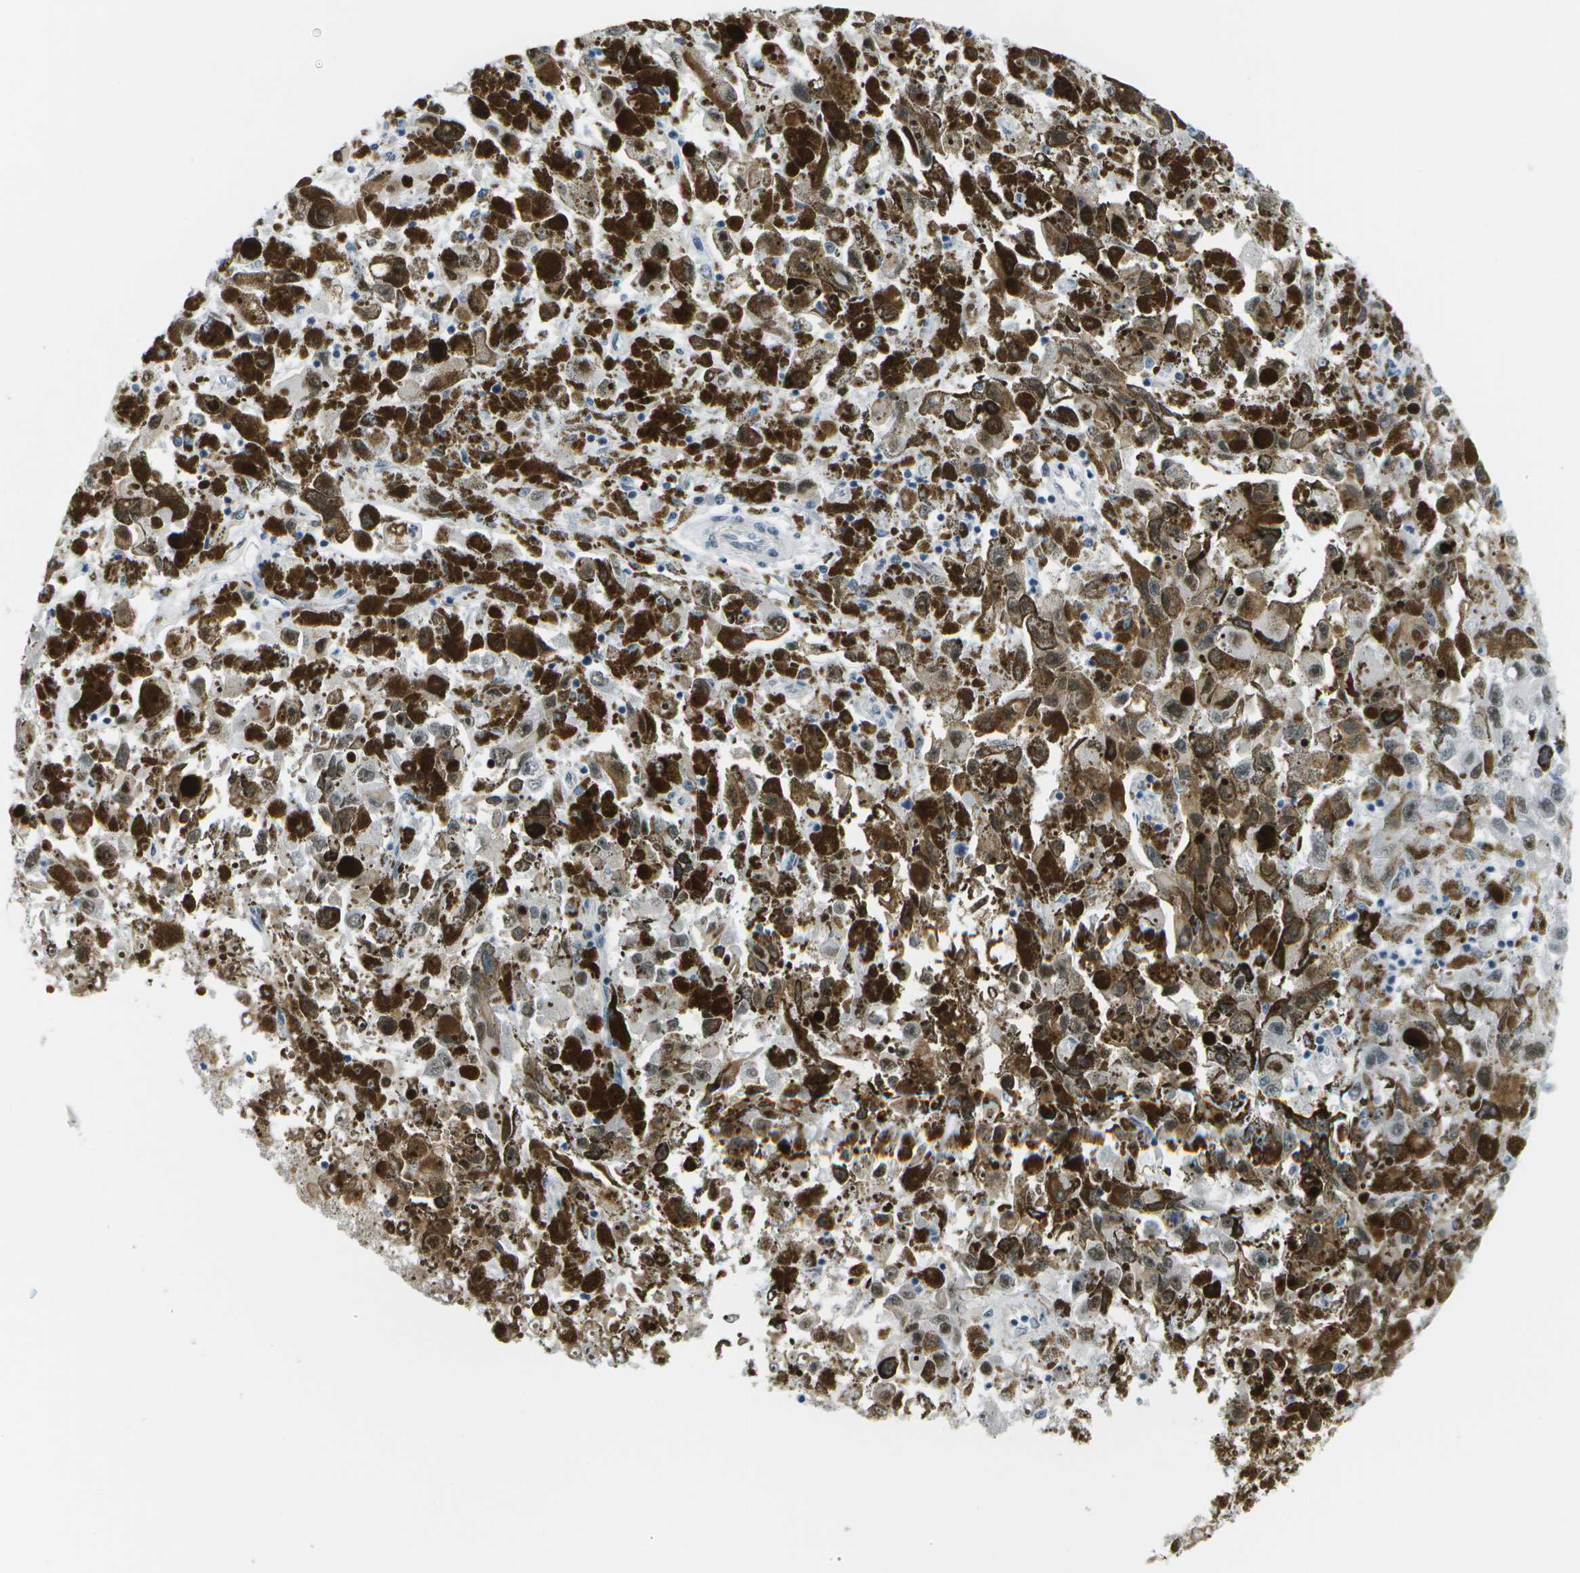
{"staining": {"intensity": "moderate", "quantity": ">75%", "location": "cytoplasmic/membranous,nuclear"}, "tissue": "melanoma", "cell_type": "Tumor cells", "image_type": "cancer", "snomed": [{"axis": "morphology", "description": "Malignant melanoma, NOS"}, {"axis": "topography", "description": "Skin"}], "caption": "Human melanoma stained with a brown dye exhibits moderate cytoplasmic/membranous and nuclear positive staining in about >75% of tumor cells.", "gene": "PITHD1", "patient": {"sex": "female", "age": 104}}